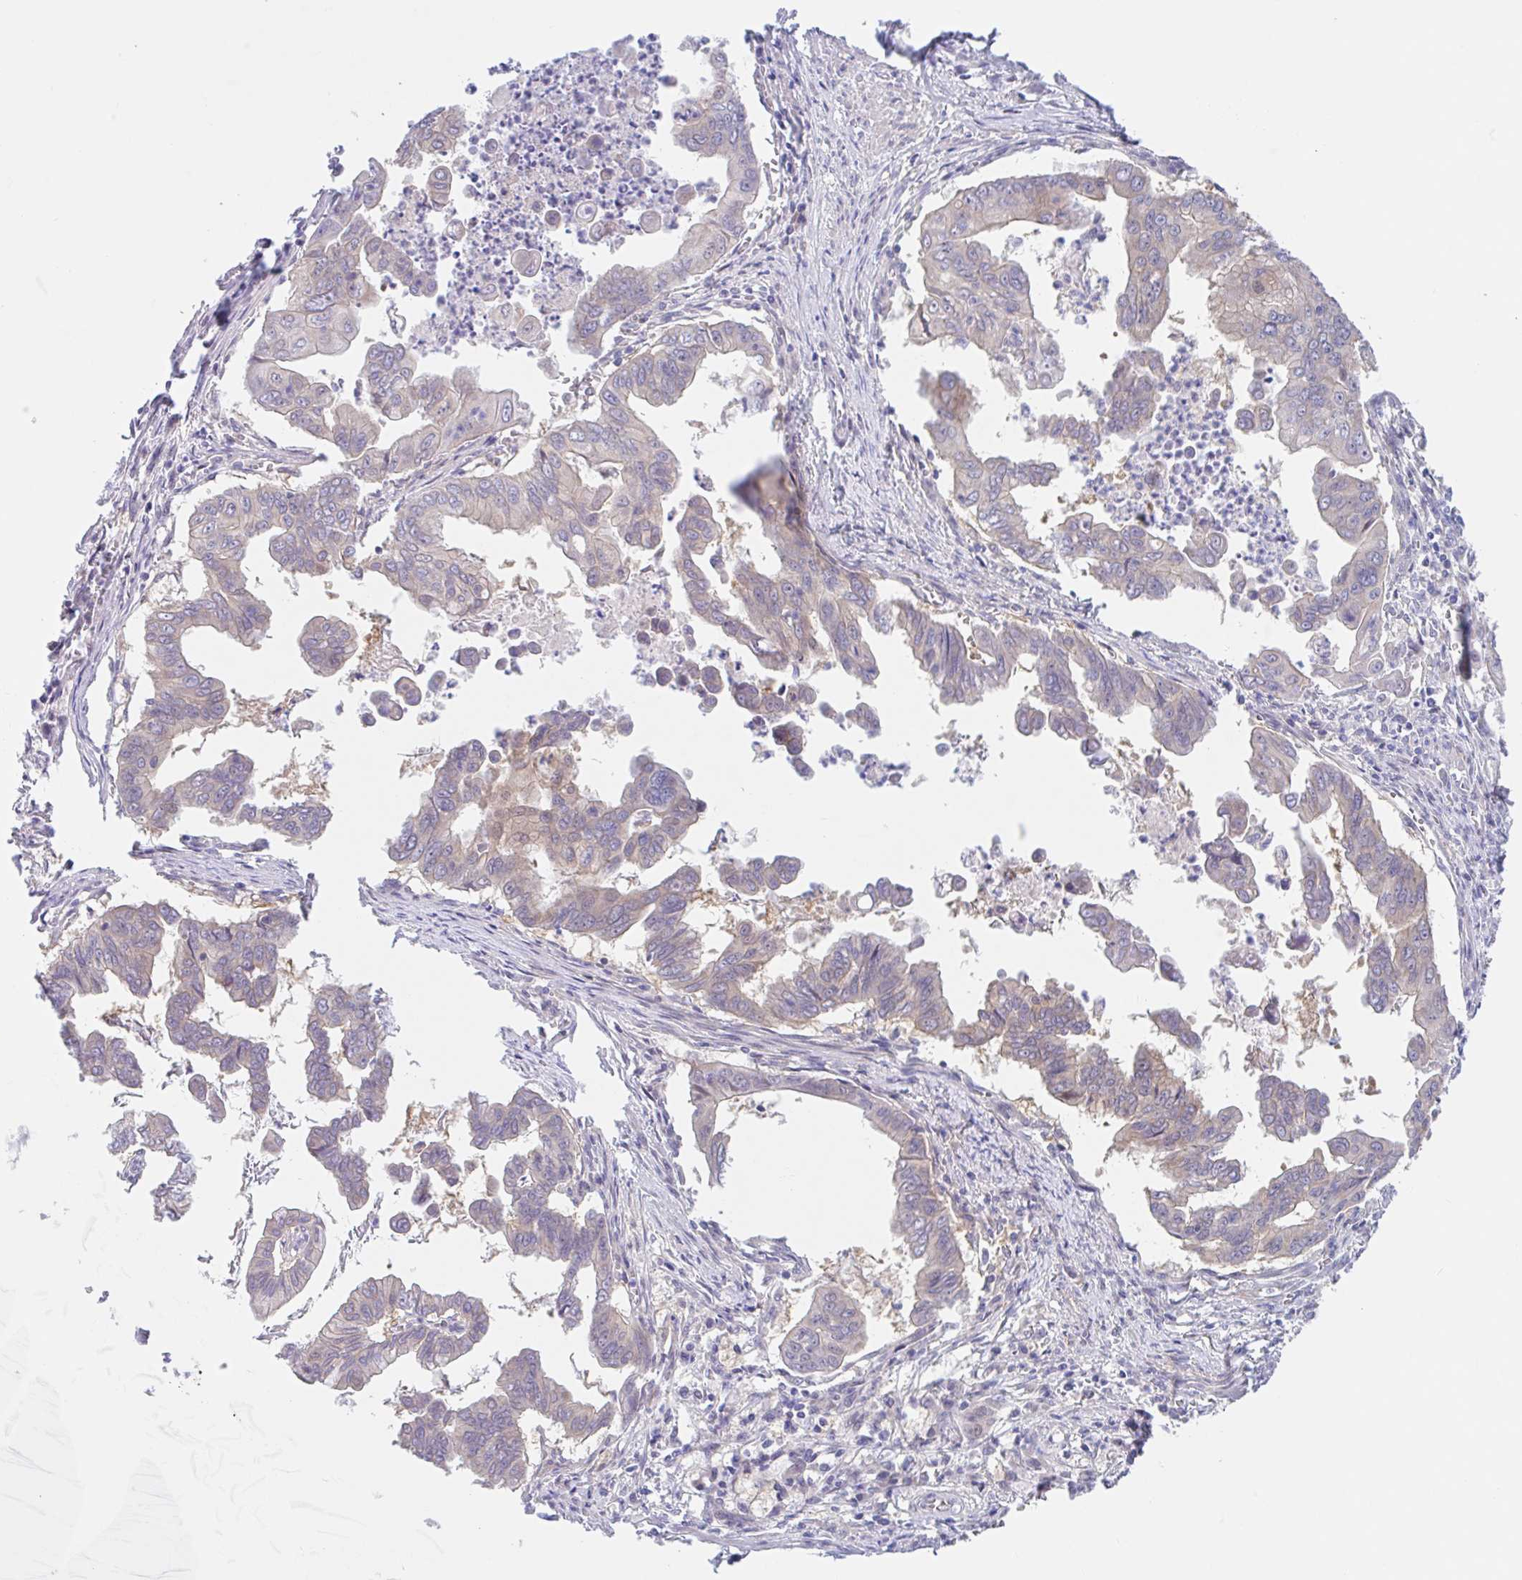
{"staining": {"intensity": "weak", "quantity": "25%-75%", "location": "cytoplasmic/membranous"}, "tissue": "stomach cancer", "cell_type": "Tumor cells", "image_type": "cancer", "snomed": [{"axis": "morphology", "description": "Adenocarcinoma, NOS"}, {"axis": "topography", "description": "Stomach, upper"}], "caption": "Protein expression analysis of human stomach adenocarcinoma reveals weak cytoplasmic/membranous expression in about 25%-75% of tumor cells.", "gene": "TMEM86A", "patient": {"sex": "male", "age": 80}}